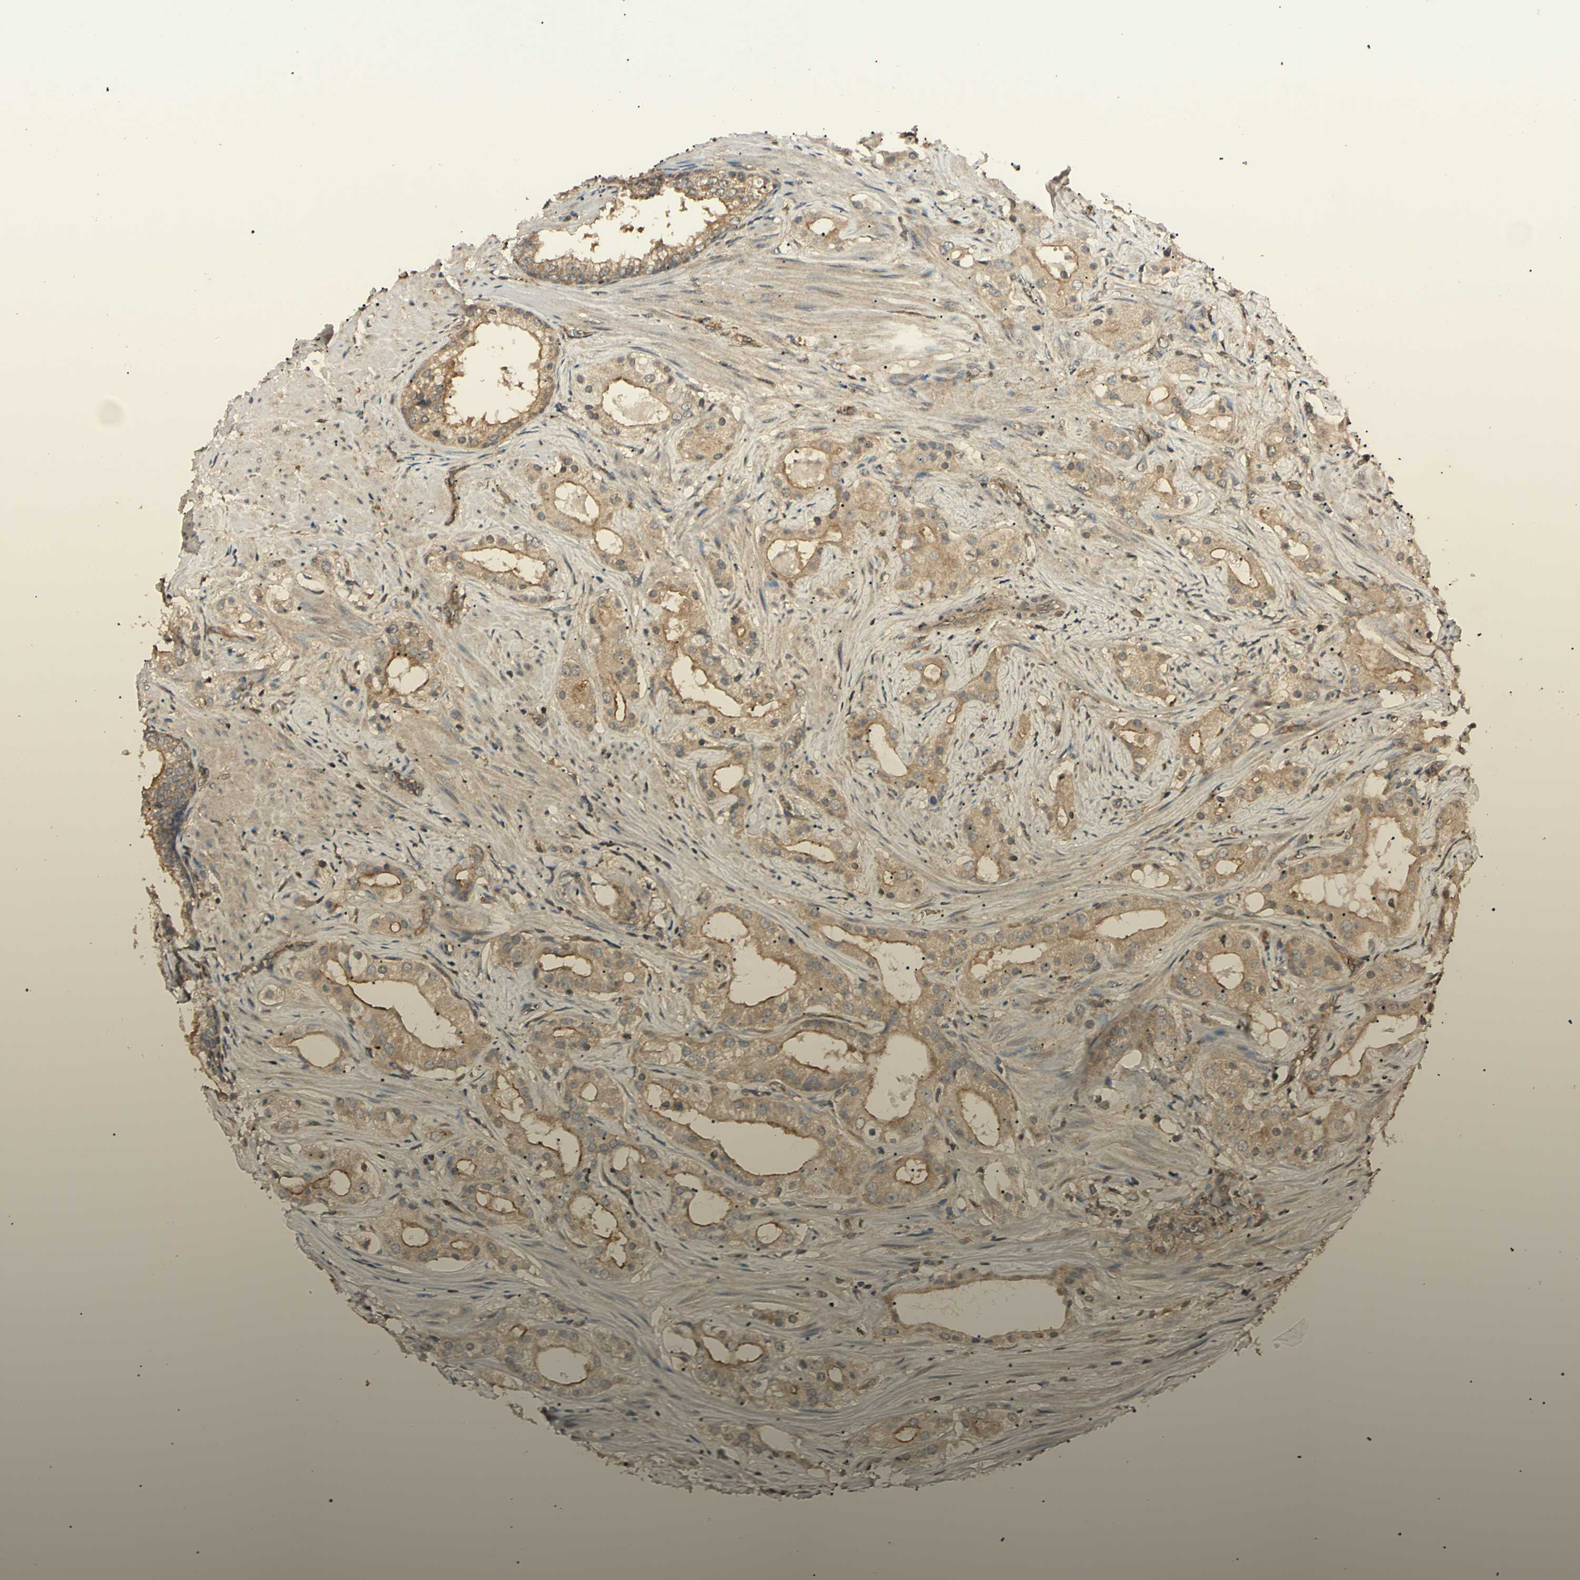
{"staining": {"intensity": "moderate", "quantity": "25%-75%", "location": "cytoplasmic/membranous"}, "tissue": "prostate cancer", "cell_type": "Tumor cells", "image_type": "cancer", "snomed": [{"axis": "morphology", "description": "Adenocarcinoma, Low grade"}, {"axis": "topography", "description": "Prostate"}], "caption": "IHC staining of prostate cancer, which displays medium levels of moderate cytoplasmic/membranous staining in about 25%-75% of tumor cells indicating moderate cytoplasmic/membranous protein positivity. The staining was performed using DAB (brown) for protein detection and nuclei were counterstained in hematoxylin (blue).", "gene": "EPN1", "patient": {"sex": "male", "age": 59}}